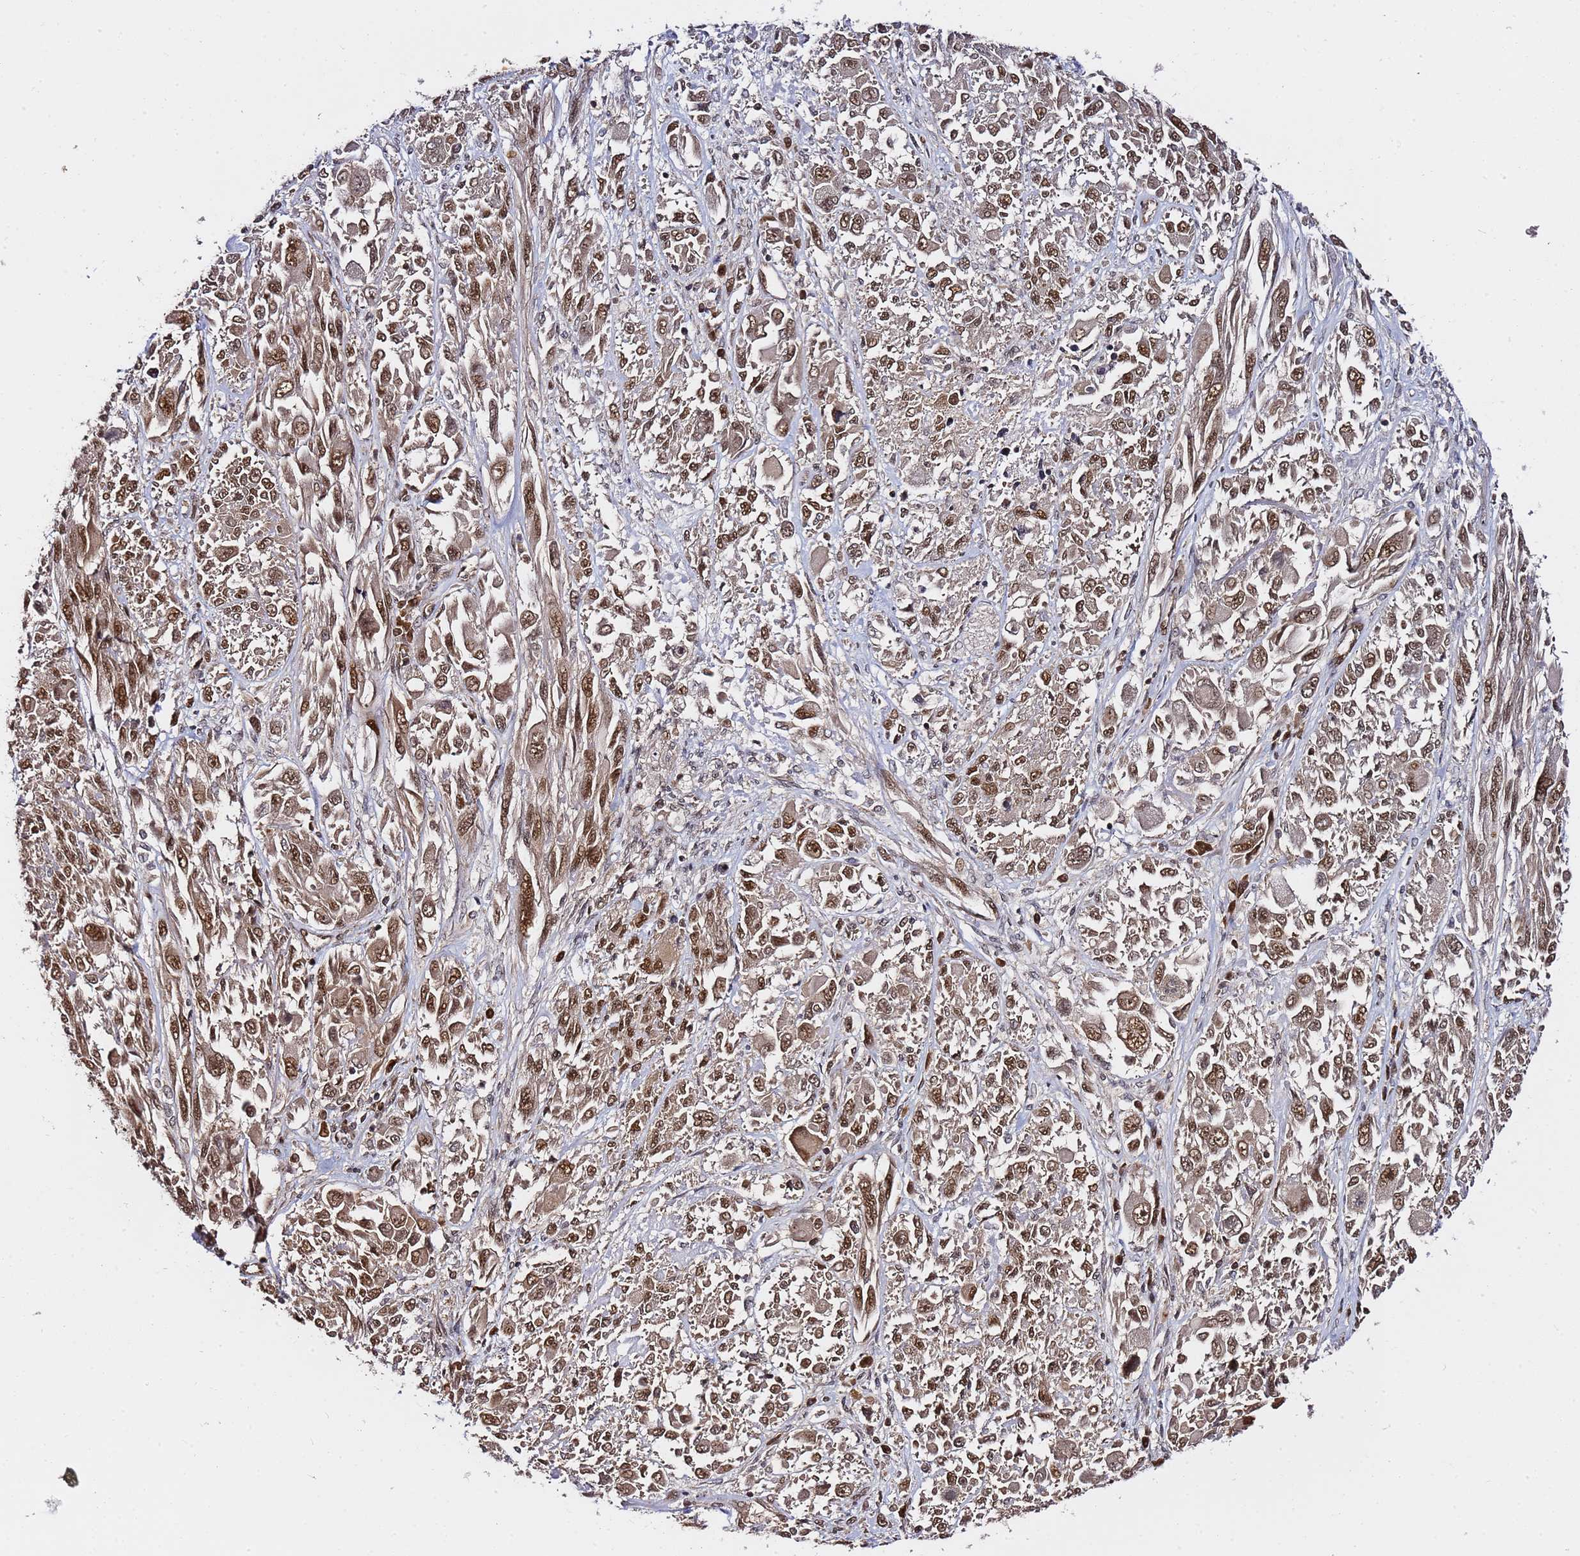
{"staining": {"intensity": "moderate", "quantity": ">75%", "location": "cytoplasmic/membranous,nuclear"}, "tissue": "melanoma", "cell_type": "Tumor cells", "image_type": "cancer", "snomed": [{"axis": "morphology", "description": "Malignant melanoma, NOS"}, {"axis": "topography", "description": "Skin"}], "caption": "IHC image of human malignant melanoma stained for a protein (brown), which exhibits medium levels of moderate cytoplasmic/membranous and nuclear positivity in about >75% of tumor cells.", "gene": "RGS18", "patient": {"sex": "female", "age": 91}}